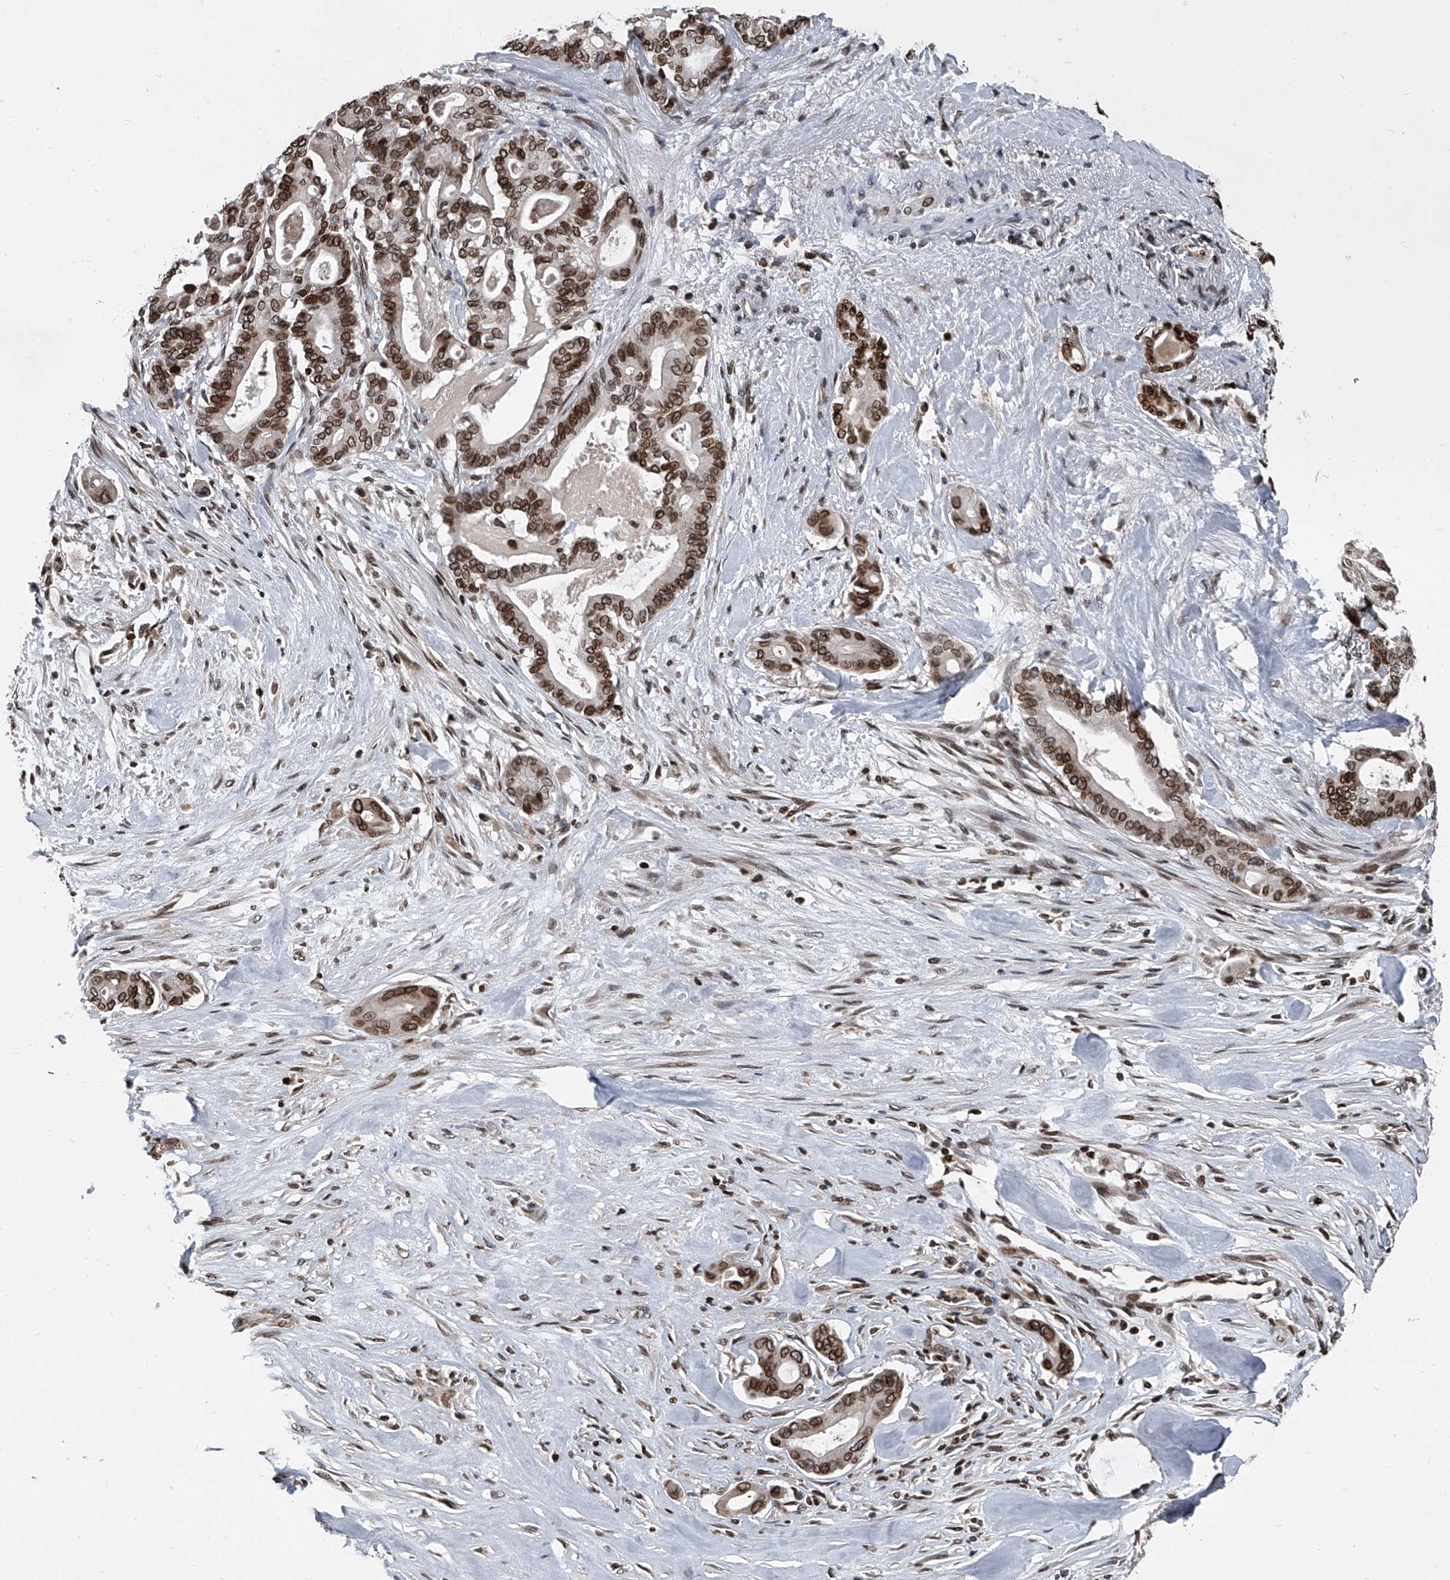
{"staining": {"intensity": "strong", "quantity": ">75%", "location": "cytoplasmic/membranous,nuclear"}, "tissue": "pancreatic cancer", "cell_type": "Tumor cells", "image_type": "cancer", "snomed": [{"axis": "morphology", "description": "Adenocarcinoma, NOS"}, {"axis": "topography", "description": "Pancreas"}], "caption": "An image of human pancreatic adenocarcinoma stained for a protein exhibits strong cytoplasmic/membranous and nuclear brown staining in tumor cells. Using DAB (3,3'-diaminobenzidine) (brown) and hematoxylin (blue) stains, captured at high magnification using brightfield microscopy.", "gene": "PHF20", "patient": {"sex": "male", "age": 63}}